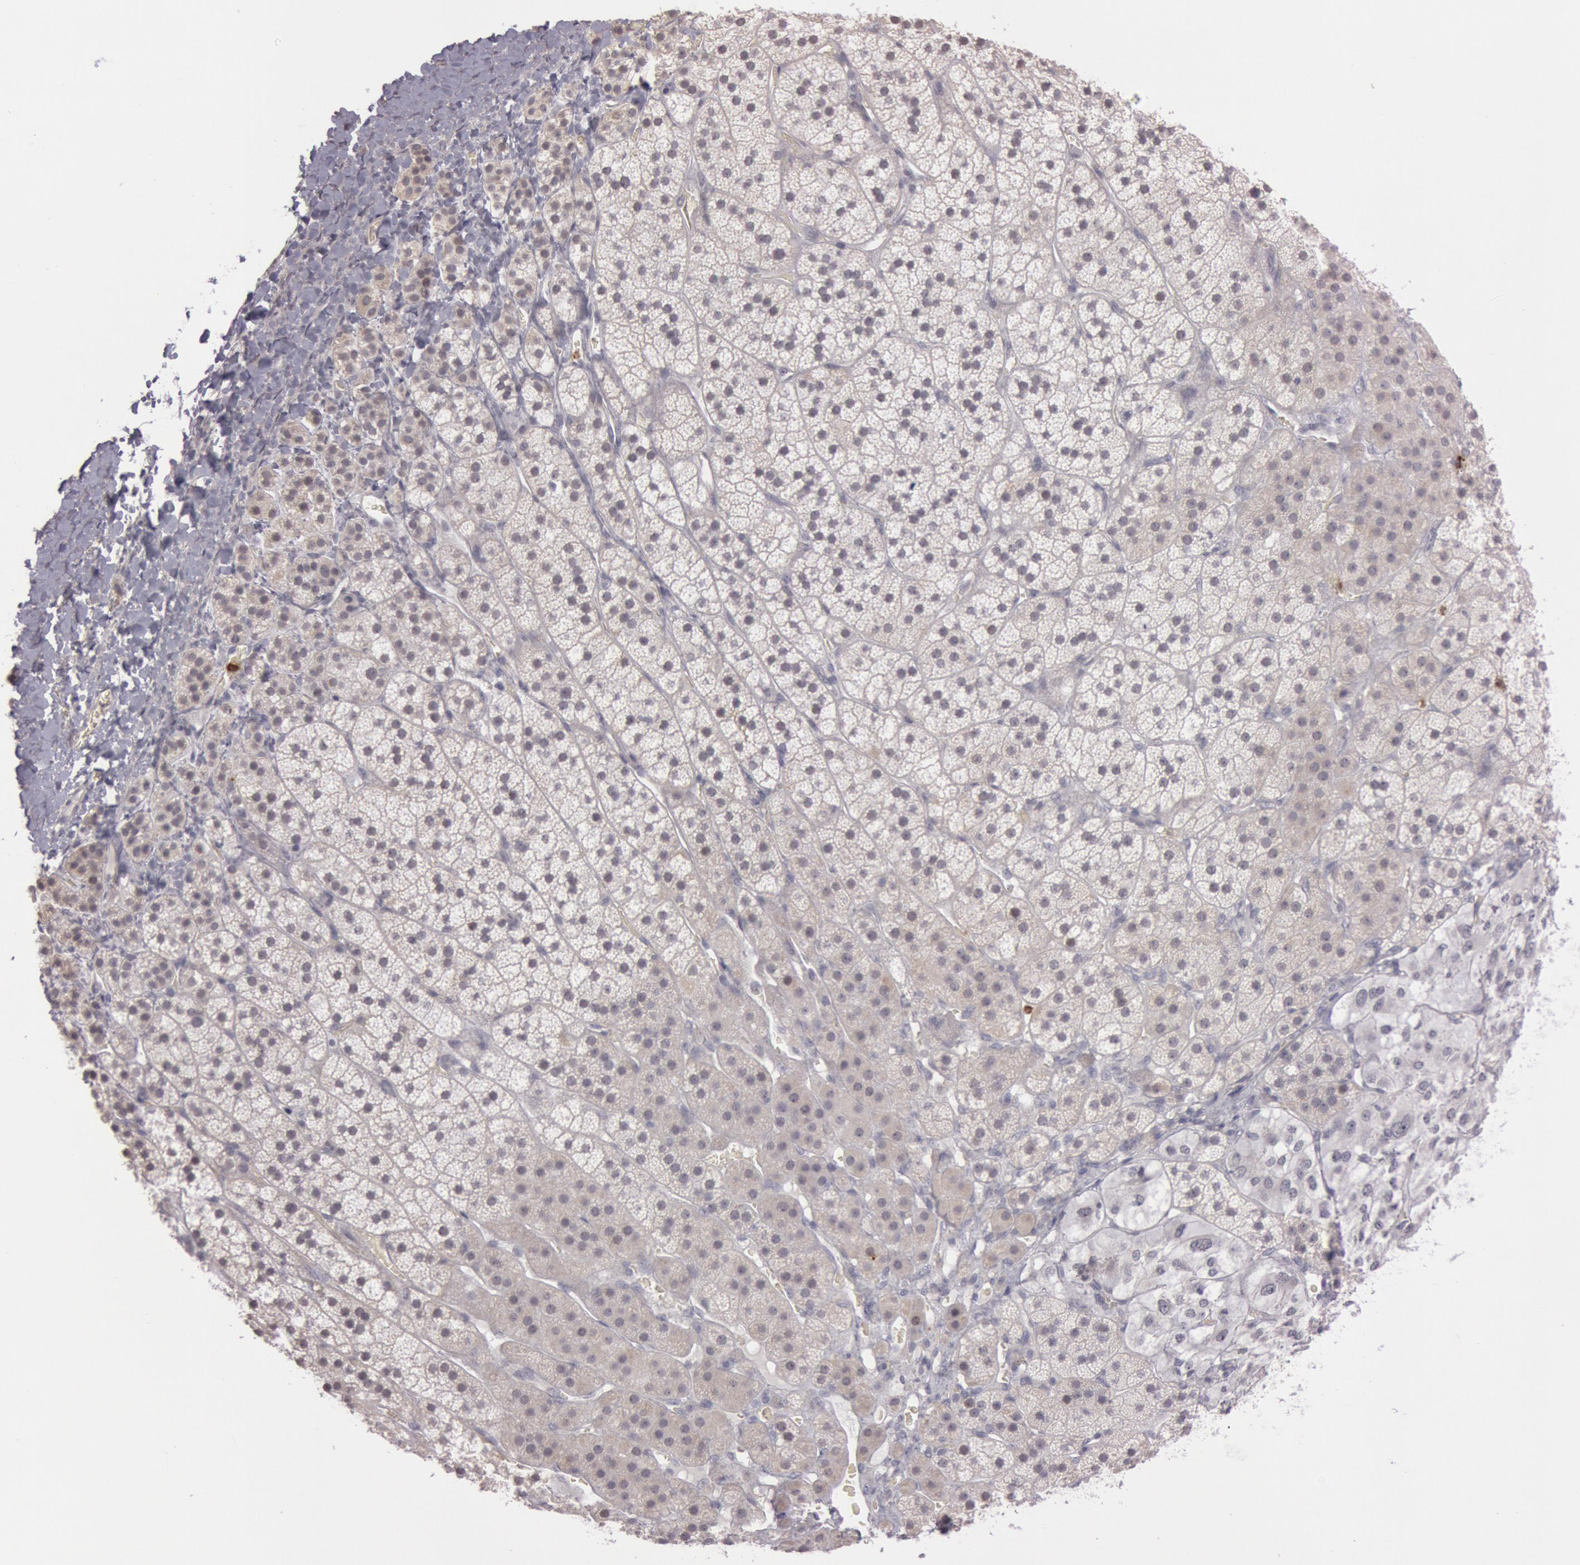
{"staining": {"intensity": "negative", "quantity": "none", "location": "none"}, "tissue": "adrenal gland", "cell_type": "Glandular cells", "image_type": "normal", "snomed": [{"axis": "morphology", "description": "Normal tissue, NOS"}, {"axis": "topography", "description": "Adrenal gland"}], "caption": "Protein analysis of unremarkable adrenal gland shows no significant staining in glandular cells.", "gene": "KDM6A", "patient": {"sex": "female", "age": 44}}